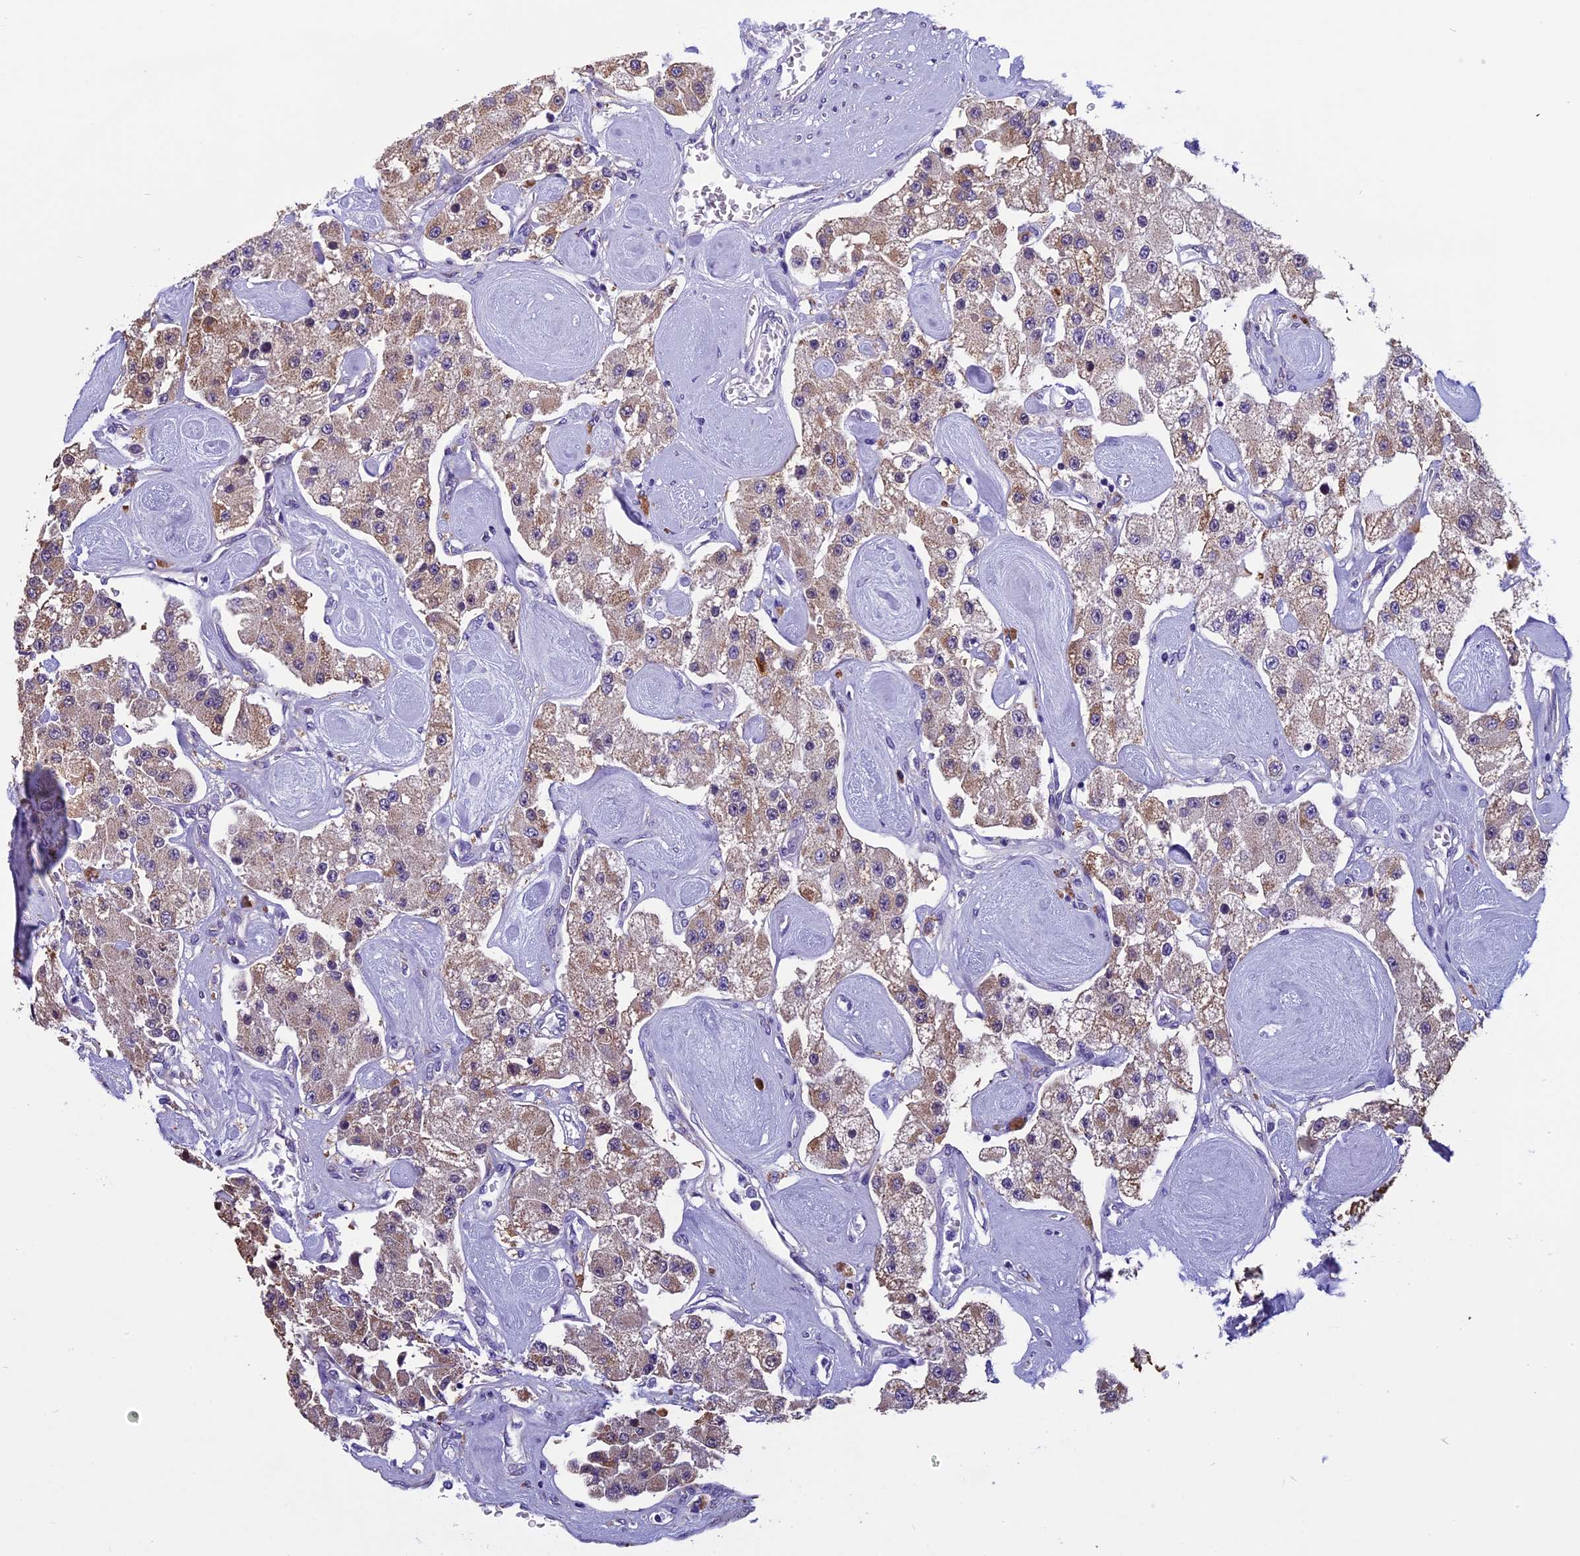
{"staining": {"intensity": "weak", "quantity": "25%-75%", "location": "cytoplasmic/membranous"}, "tissue": "carcinoid", "cell_type": "Tumor cells", "image_type": "cancer", "snomed": [{"axis": "morphology", "description": "Carcinoid, malignant, NOS"}, {"axis": "topography", "description": "Pancreas"}], "caption": "The immunohistochemical stain labels weak cytoplasmic/membranous expression in tumor cells of carcinoid tissue.", "gene": "ZNF317", "patient": {"sex": "male", "age": 41}}